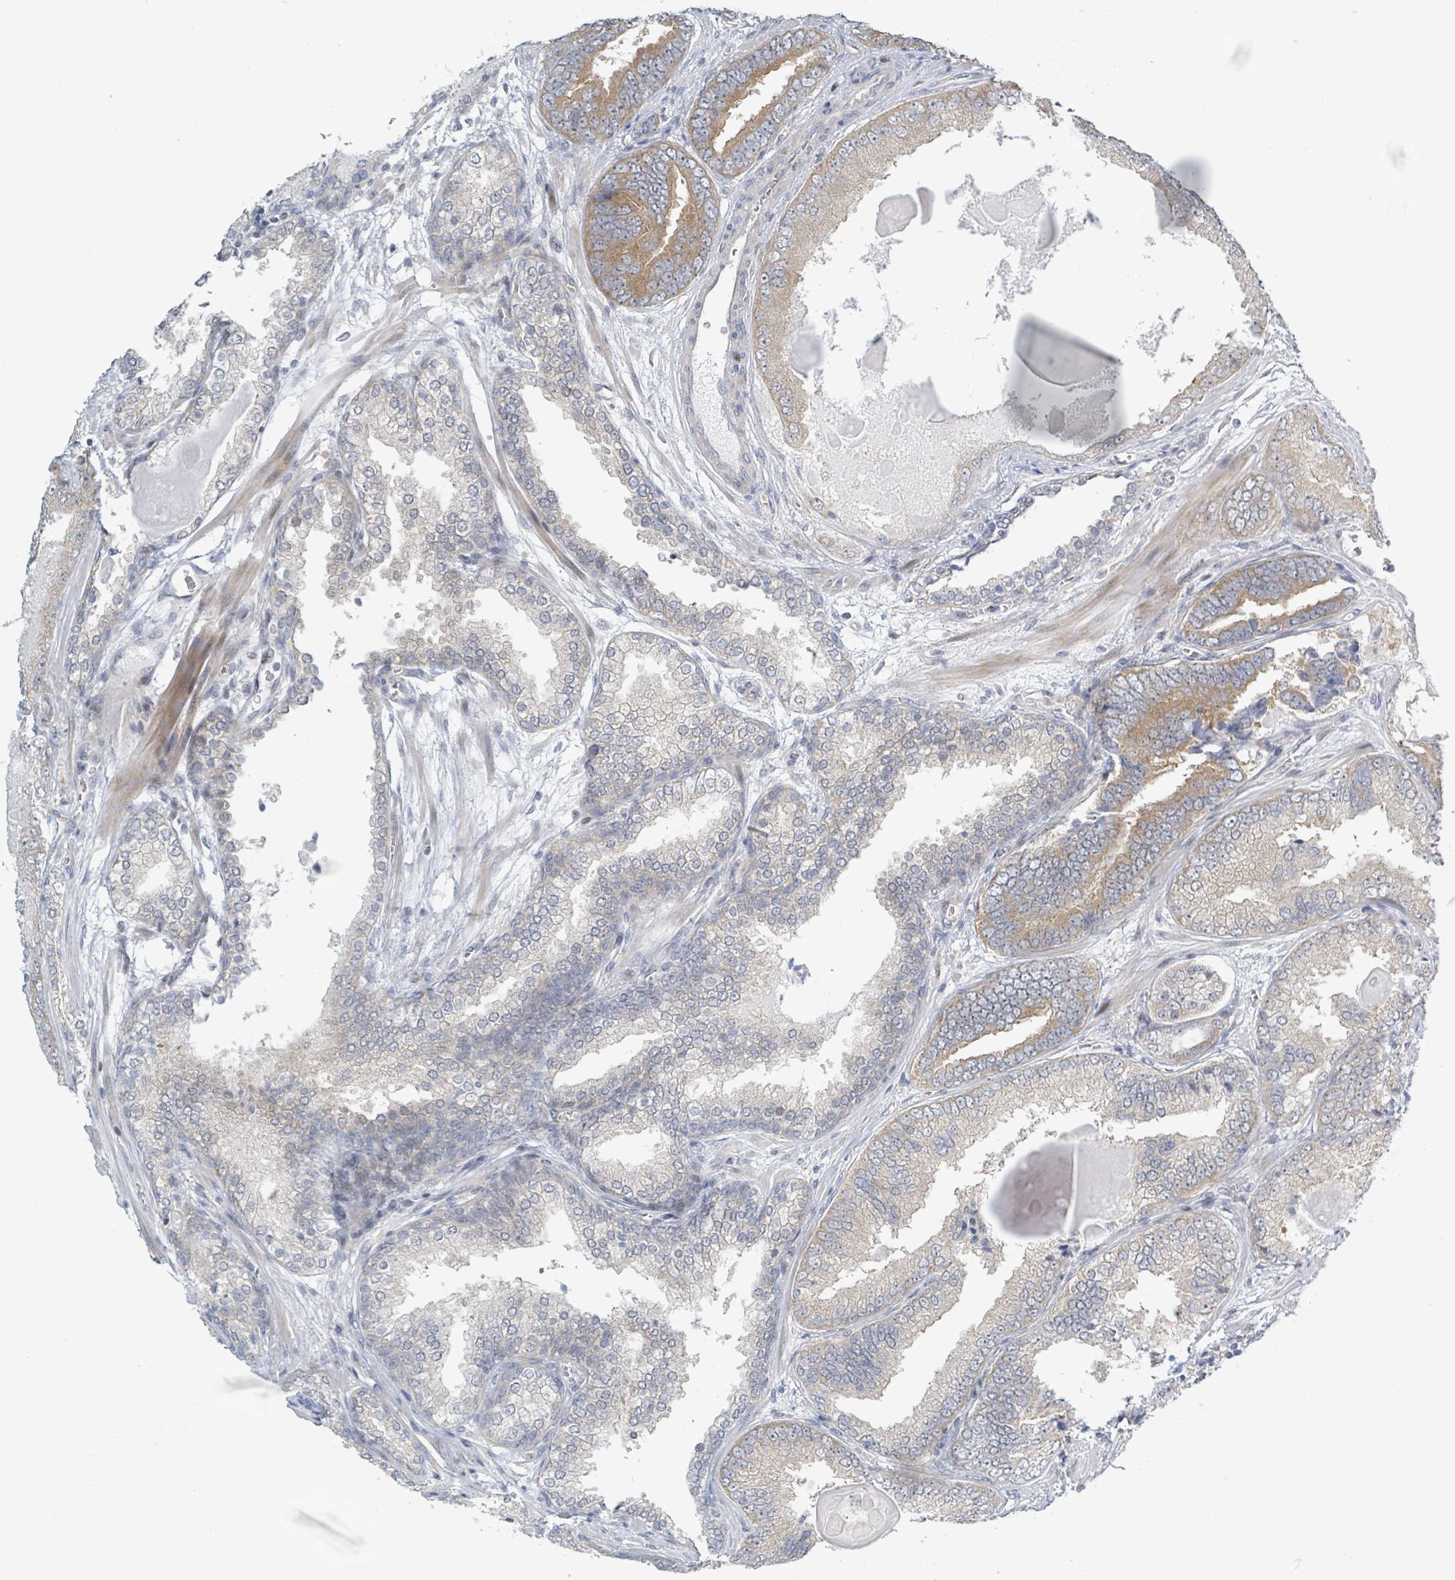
{"staining": {"intensity": "moderate", "quantity": "<25%", "location": "cytoplasmic/membranous"}, "tissue": "prostate cancer", "cell_type": "Tumor cells", "image_type": "cancer", "snomed": [{"axis": "morphology", "description": "Adenocarcinoma, High grade"}, {"axis": "topography", "description": "Prostate"}], "caption": "Protein analysis of prostate high-grade adenocarcinoma tissue demonstrates moderate cytoplasmic/membranous positivity in about <25% of tumor cells.", "gene": "RPL32", "patient": {"sex": "male", "age": 63}}